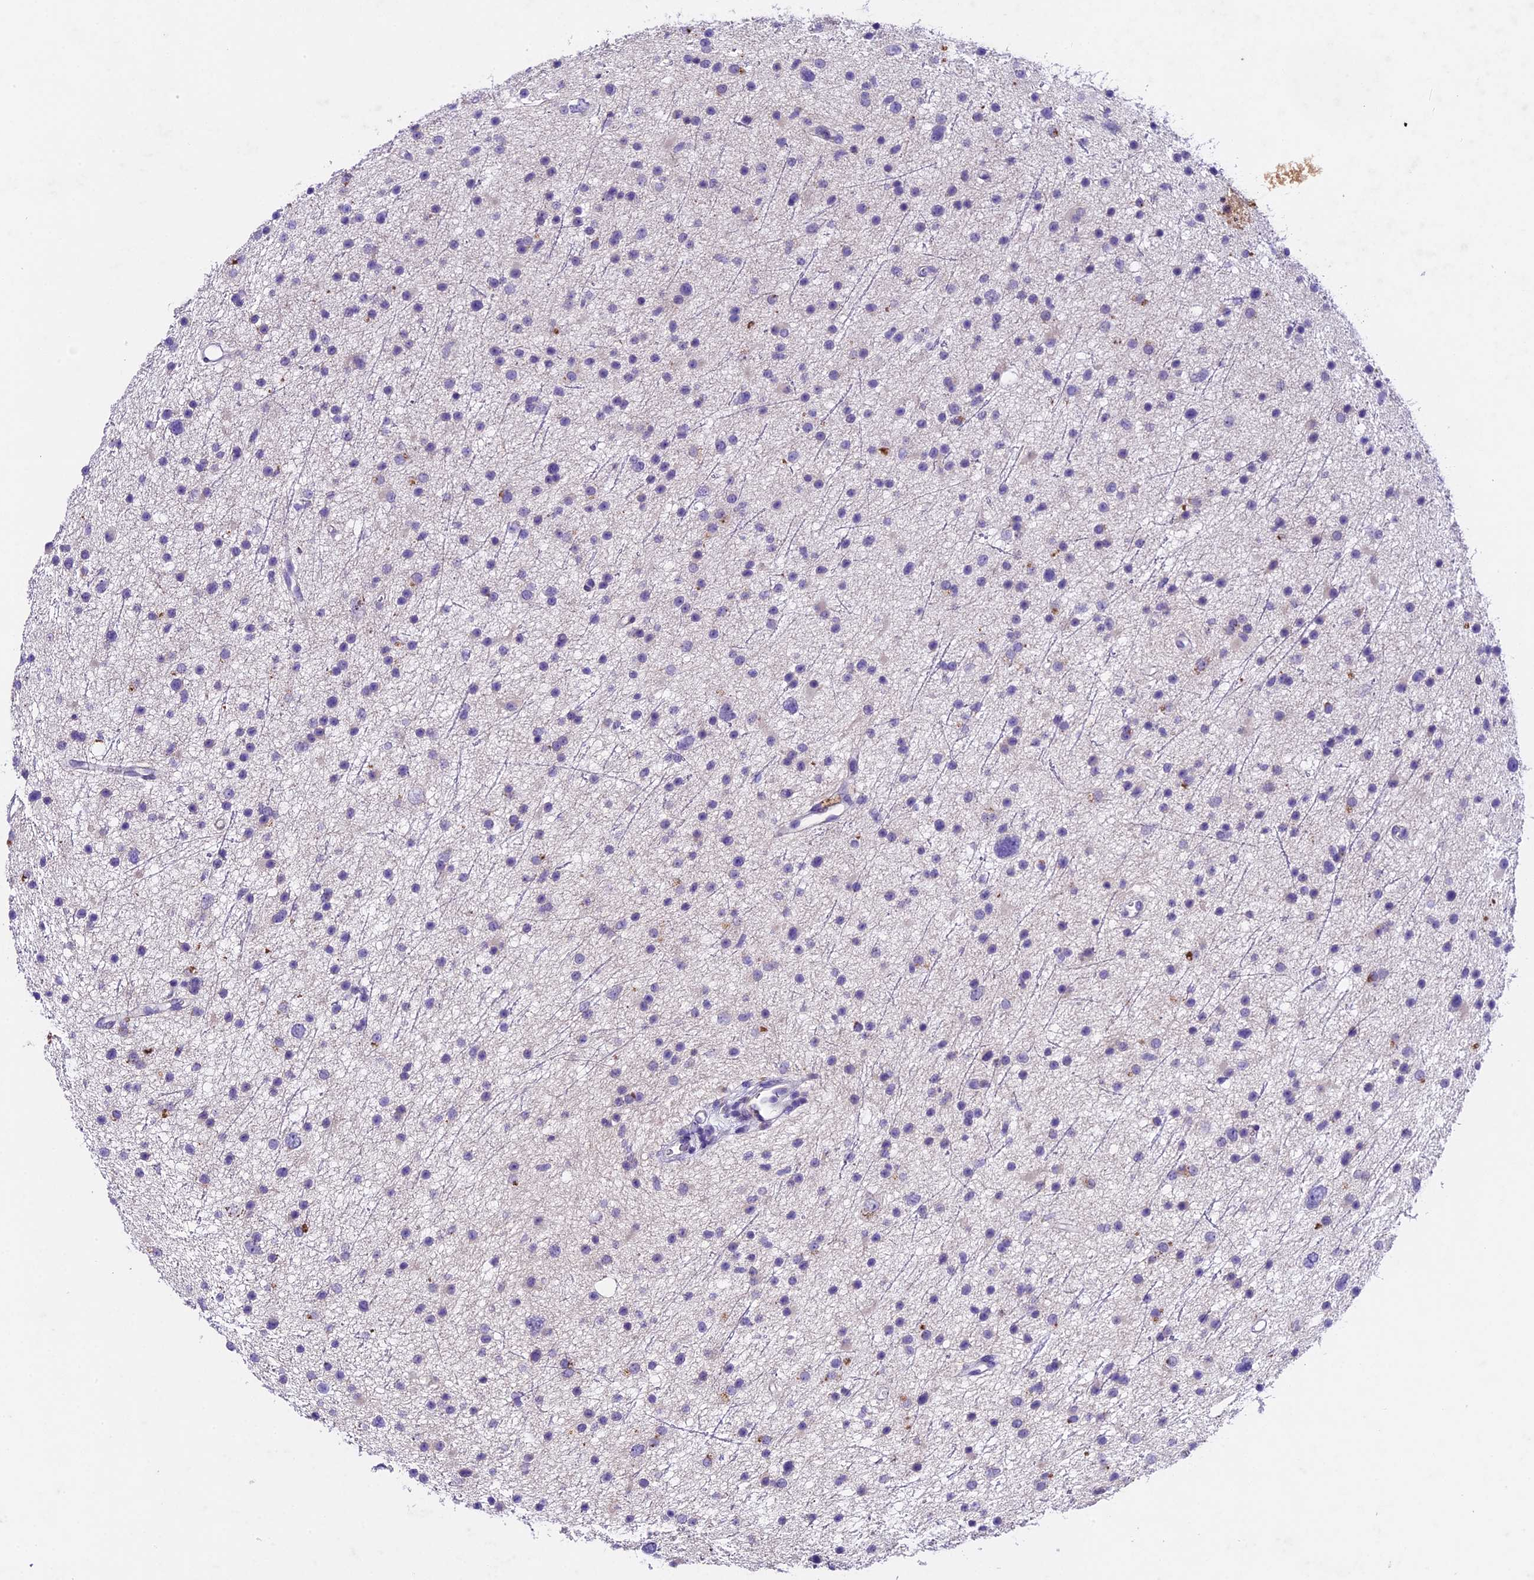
{"staining": {"intensity": "negative", "quantity": "none", "location": "none"}, "tissue": "glioma", "cell_type": "Tumor cells", "image_type": "cancer", "snomed": [{"axis": "morphology", "description": "Glioma, malignant, Low grade"}, {"axis": "topography", "description": "Cerebral cortex"}], "caption": "Tumor cells show no significant expression in malignant low-grade glioma.", "gene": "IFT140", "patient": {"sex": "female", "age": 39}}